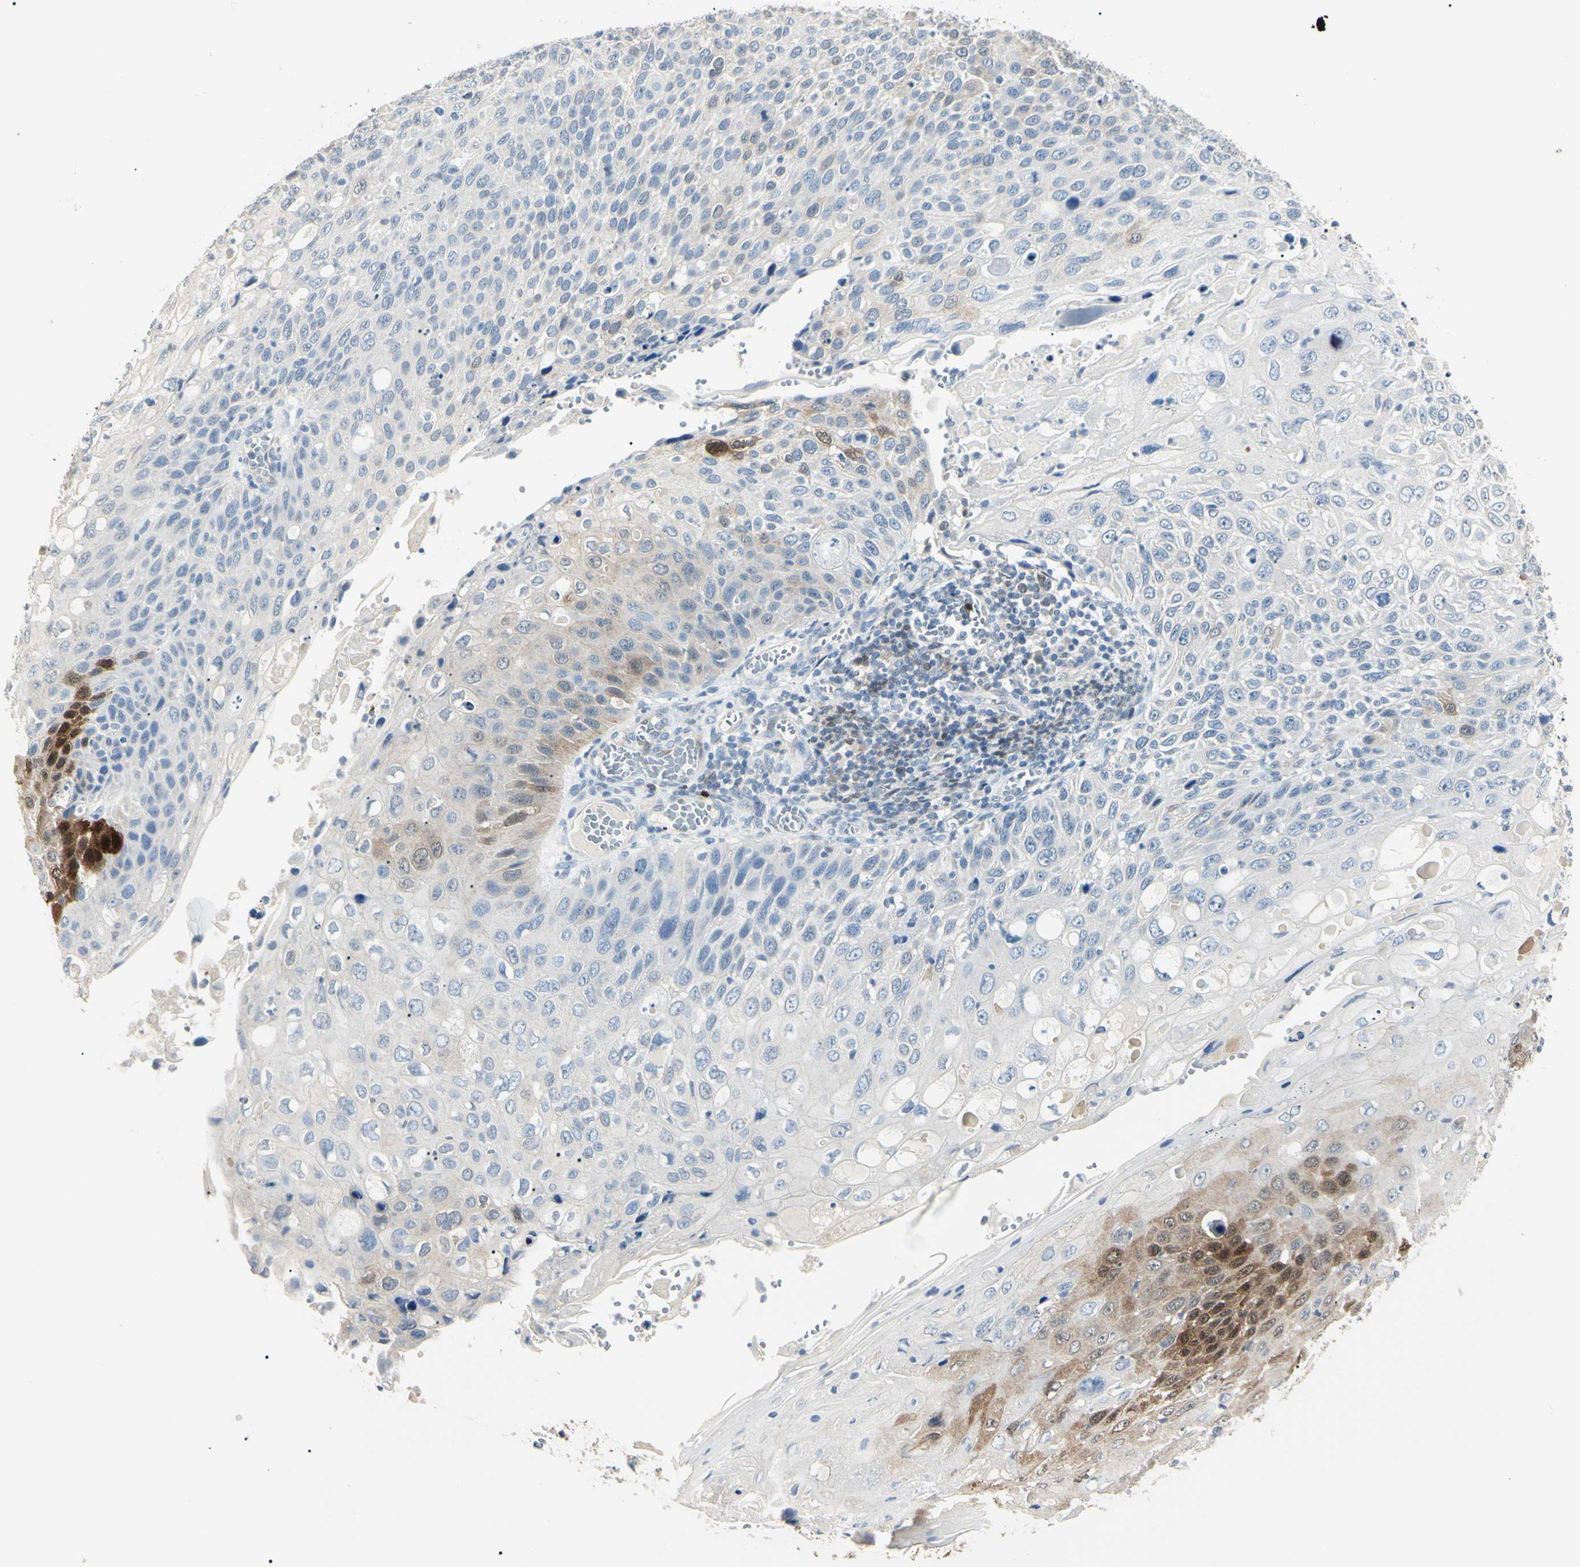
{"staining": {"intensity": "moderate", "quantity": "<25%", "location": "cytoplasmic/membranous,nuclear"}, "tissue": "cervical cancer", "cell_type": "Tumor cells", "image_type": "cancer", "snomed": [{"axis": "morphology", "description": "Squamous cell carcinoma, NOS"}, {"axis": "topography", "description": "Cervix"}], "caption": "About <25% of tumor cells in cervical cancer (squamous cell carcinoma) show moderate cytoplasmic/membranous and nuclear protein positivity as visualized by brown immunohistochemical staining.", "gene": "AKR1C3", "patient": {"sex": "female", "age": 70}}